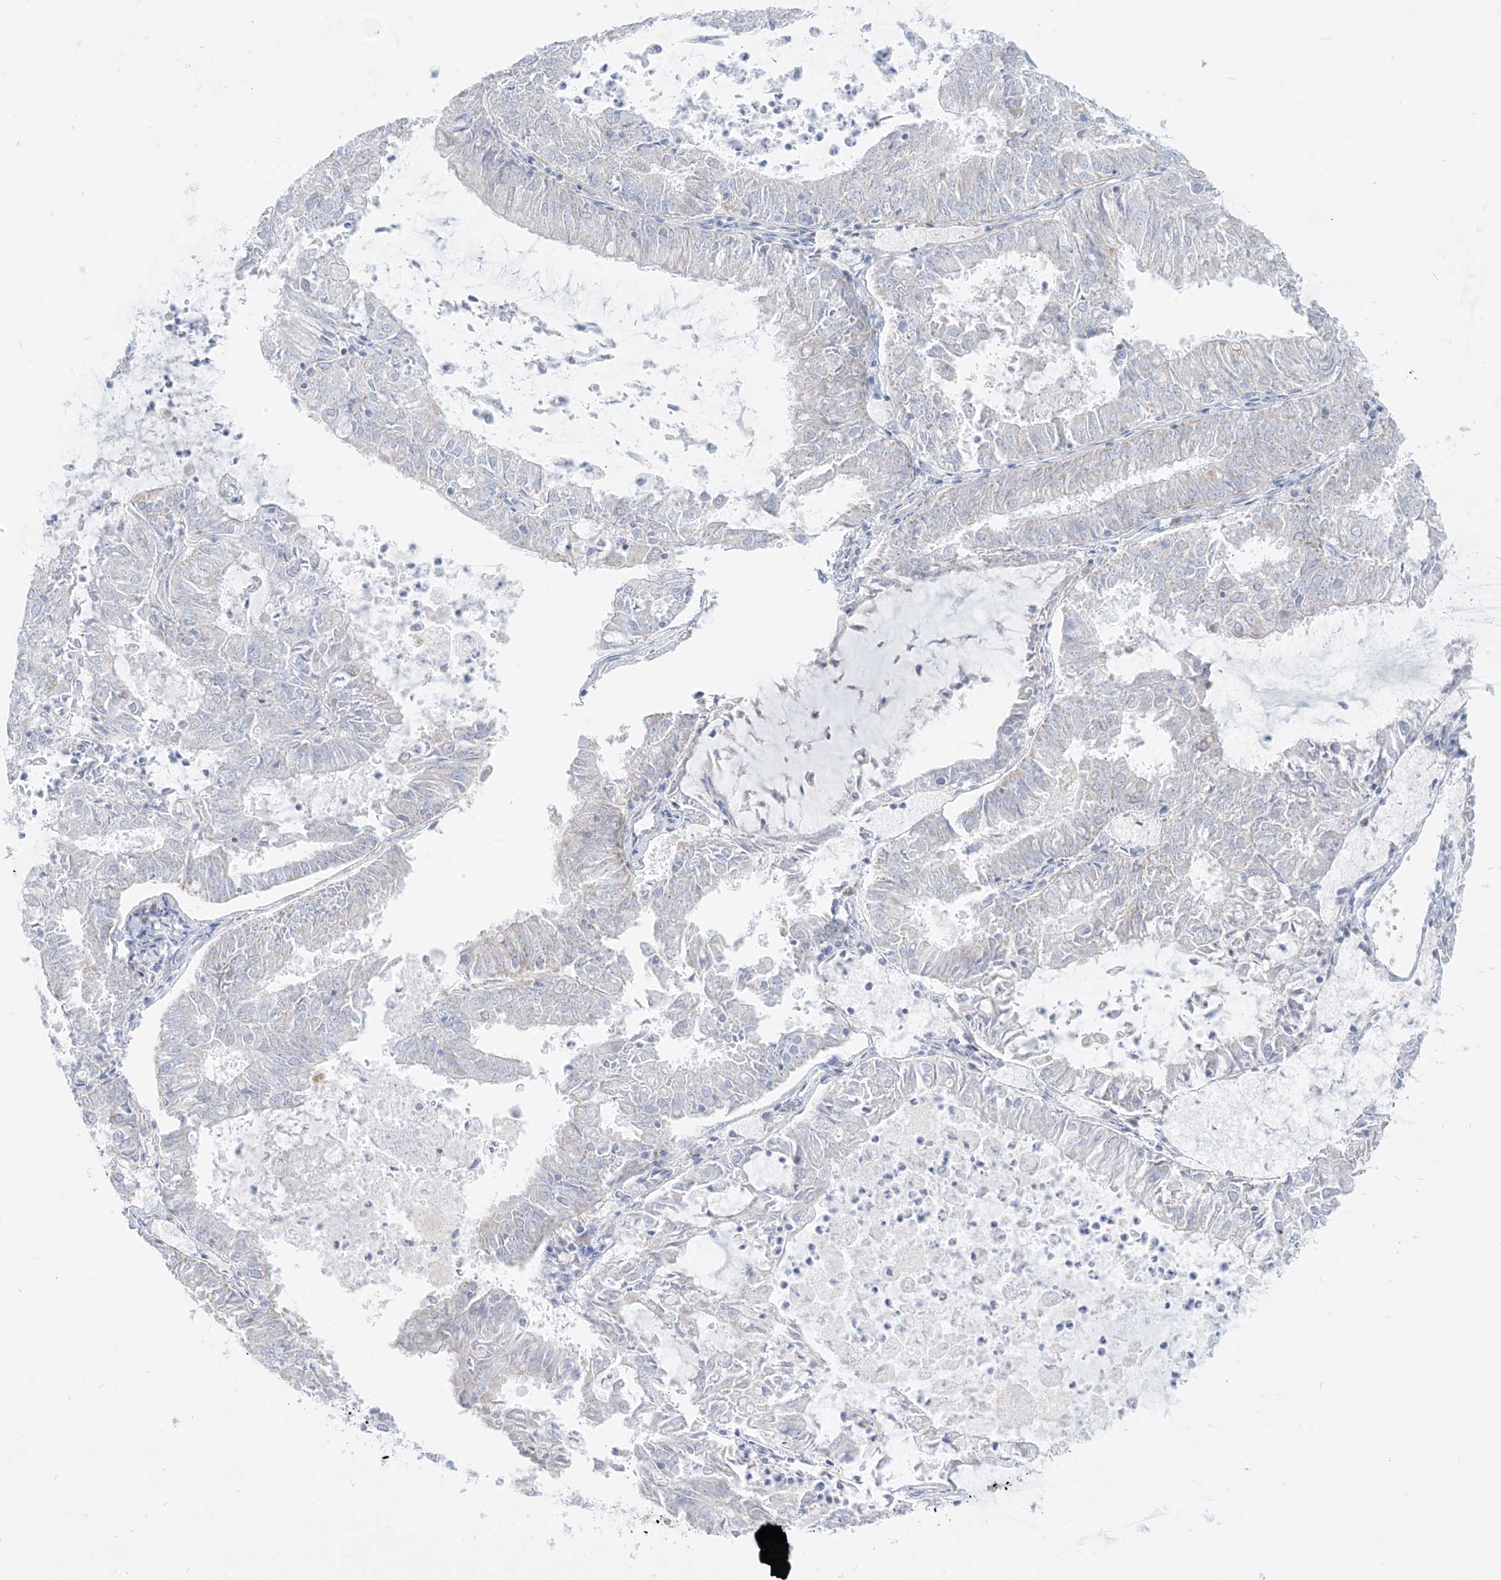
{"staining": {"intensity": "negative", "quantity": "none", "location": "none"}, "tissue": "endometrial cancer", "cell_type": "Tumor cells", "image_type": "cancer", "snomed": [{"axis": "morphology", "description": "Adenocarcinoma, NOS"}, {"axis": "topography", "description": "Endometrium"}], "caption": "This is a image of immunohistochemistry staining of adenocarcinoma (endometrial), which shows no expression in tumor cells.", "gene": "SLC26A3", "patient": {"sex": "female", "age": 57}}